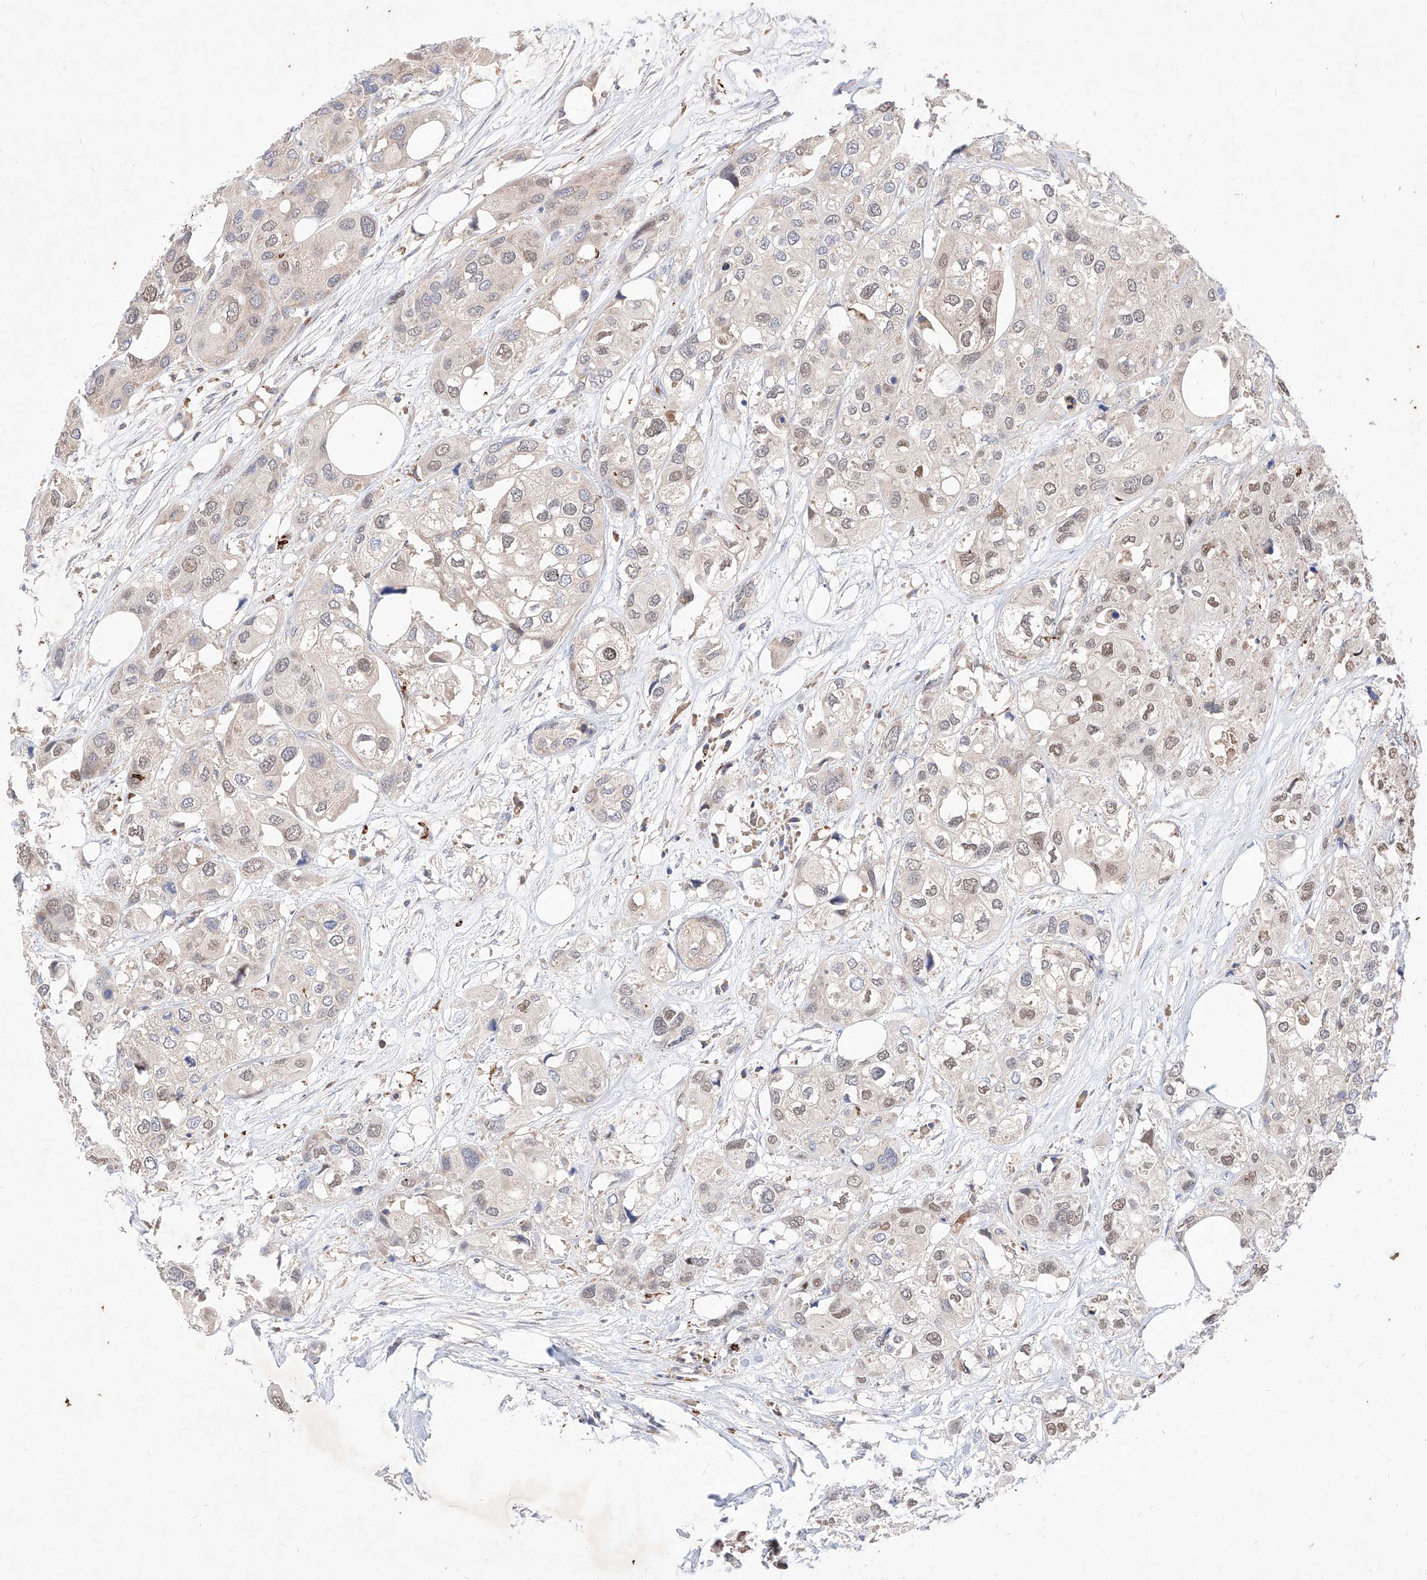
{"staining": {"intensity": "moderate", "quantity": "25%-75%", "location": "nuclear"}, "tissue": "urothelial cancer", "cell_type": "Tumor cells", "image_type": "cancer", "snomed": [{"axis": "morphology", "description": "Urothelial carcinoma, High grade"}, {"axis": "topography", "description": "Urinary bladder"}], "caption": "This histopathology image exhibits urothelial cancer stained with immunohistochemistry to label a protein in brown. The nuclear of tumor cells show moderate positivity for the protein. Nuclei are counter-stained blue.", "gene": "TSNAX", "patient": {"sex": "male", "age": 64}}